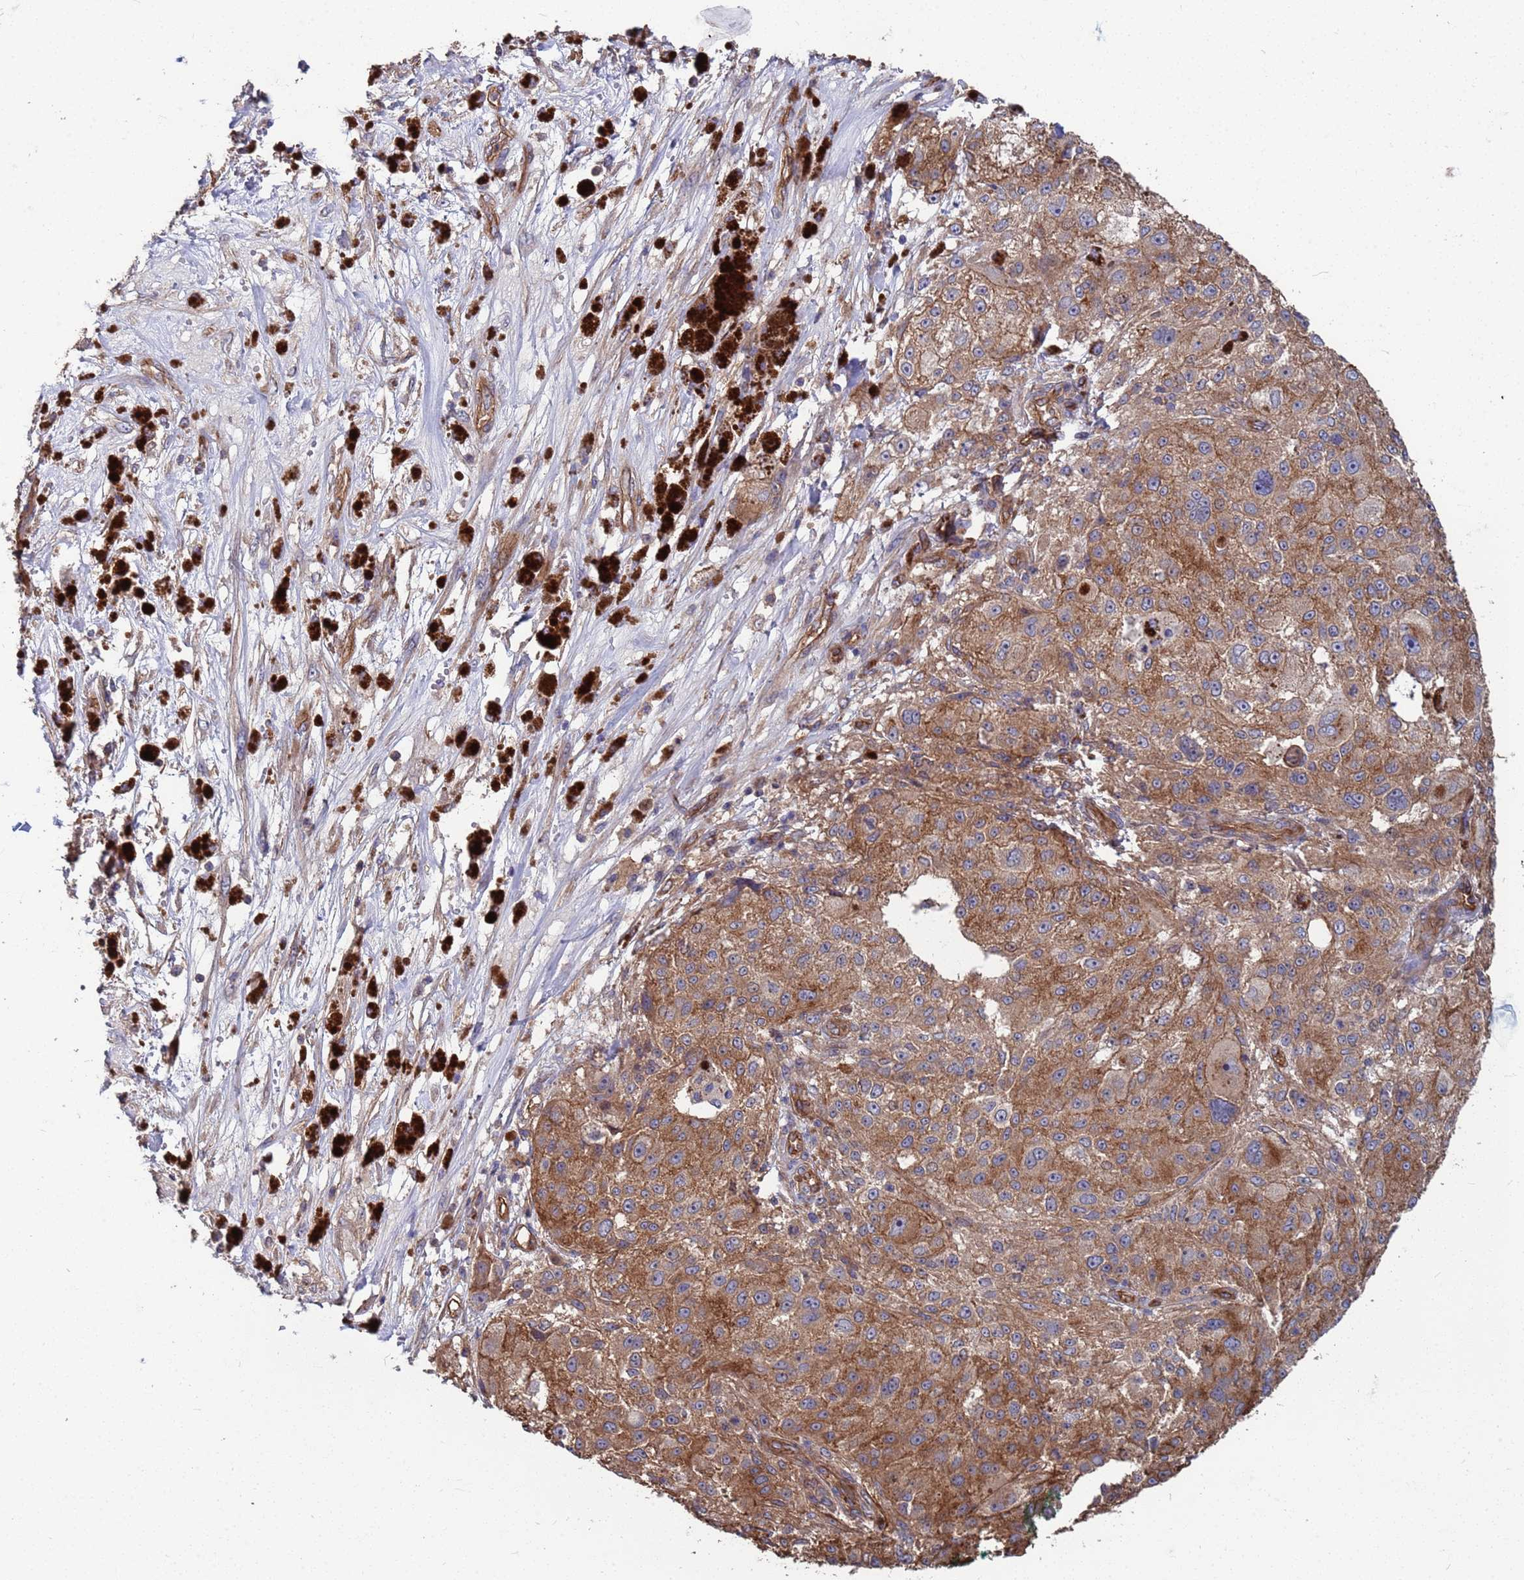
{"staining": {"intensity": "moderate", "quantity": ">75%", "location": "cytoplasmic/membranous"}, "tissue": "melanoma", "cell_type": "Tumor cells", "image_type": "cancer", "snomed": [{"axis": "morphology", "description": "Necrosis, NOS"}, {"axis": "morphology", "description": "Malignant melanoma, NOS"}, {"axis": "topography", "description": "Skin"}], "caption": "A medium amount of moderate cytoplasmic/membranous staining is present in about >75% of tumor cells in malignant melanoma tissue. (brown staining indicates protein expression, while blue staining denotes nuclei).", "gene": "NDUFAF6", "patient": {"sex": "female", "age": 87}}